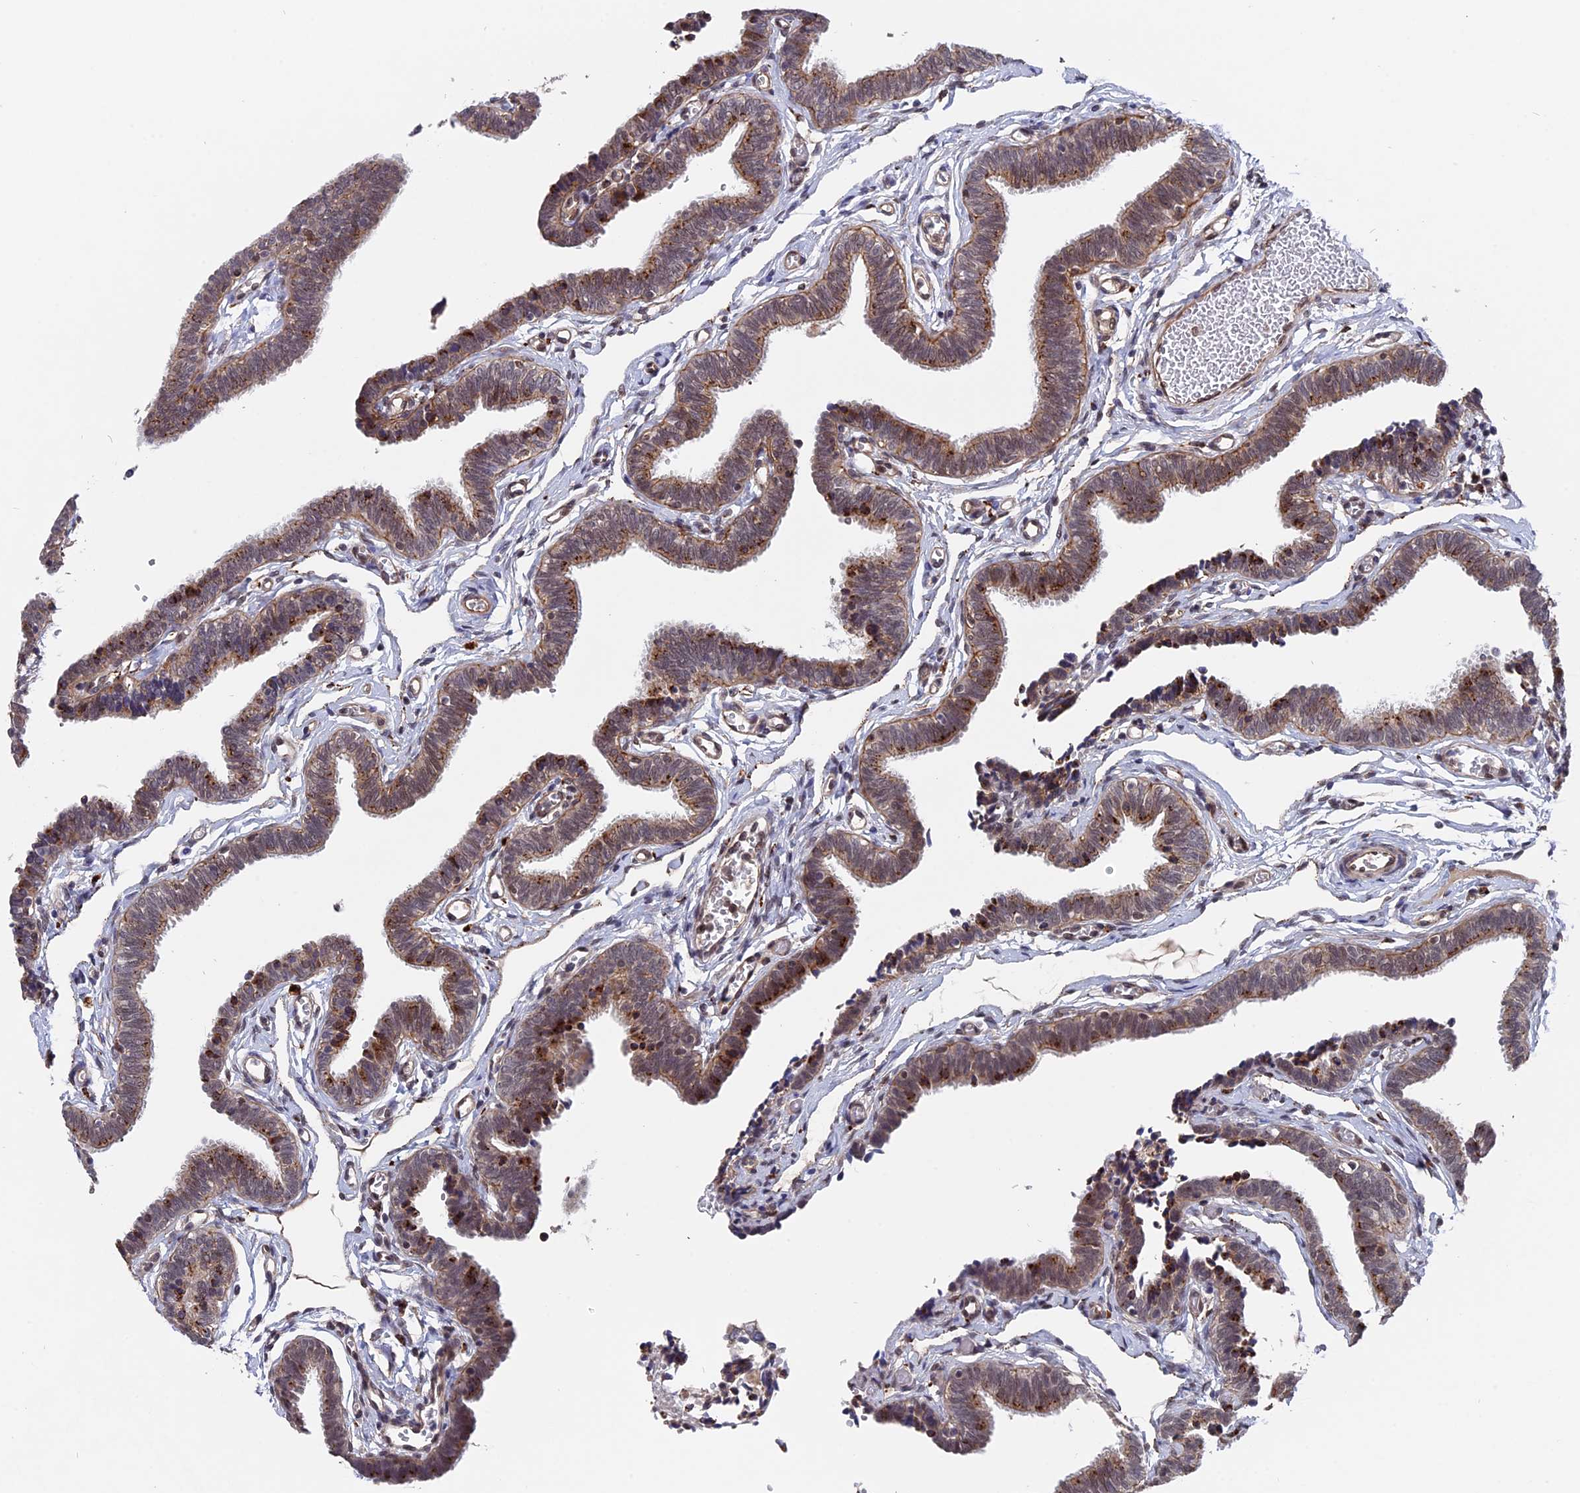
{"staining": {"intensity": "moderate", "quantity": "25%-75%", "location": "cytoplasmic/membranous,nuclear"}, "tissue": "fallopian tube", "cell_type": "Glandular cells", "image_type": "normal", "snomed": [{"axis": "morphology", "description": "Normal tissue, NOS"}, {"axis": "topography", "description": "Fallopian tube"}, {"axis": "topography", "description": "Ovary"}], "caption": "A brown stain labels moderate cytoplasmic/membranous,nuclear staining of a protein in glandular cells of normal fallopian tube.", "gene": "NOSIP", "patient": {"sex": "female", "age": 23}}